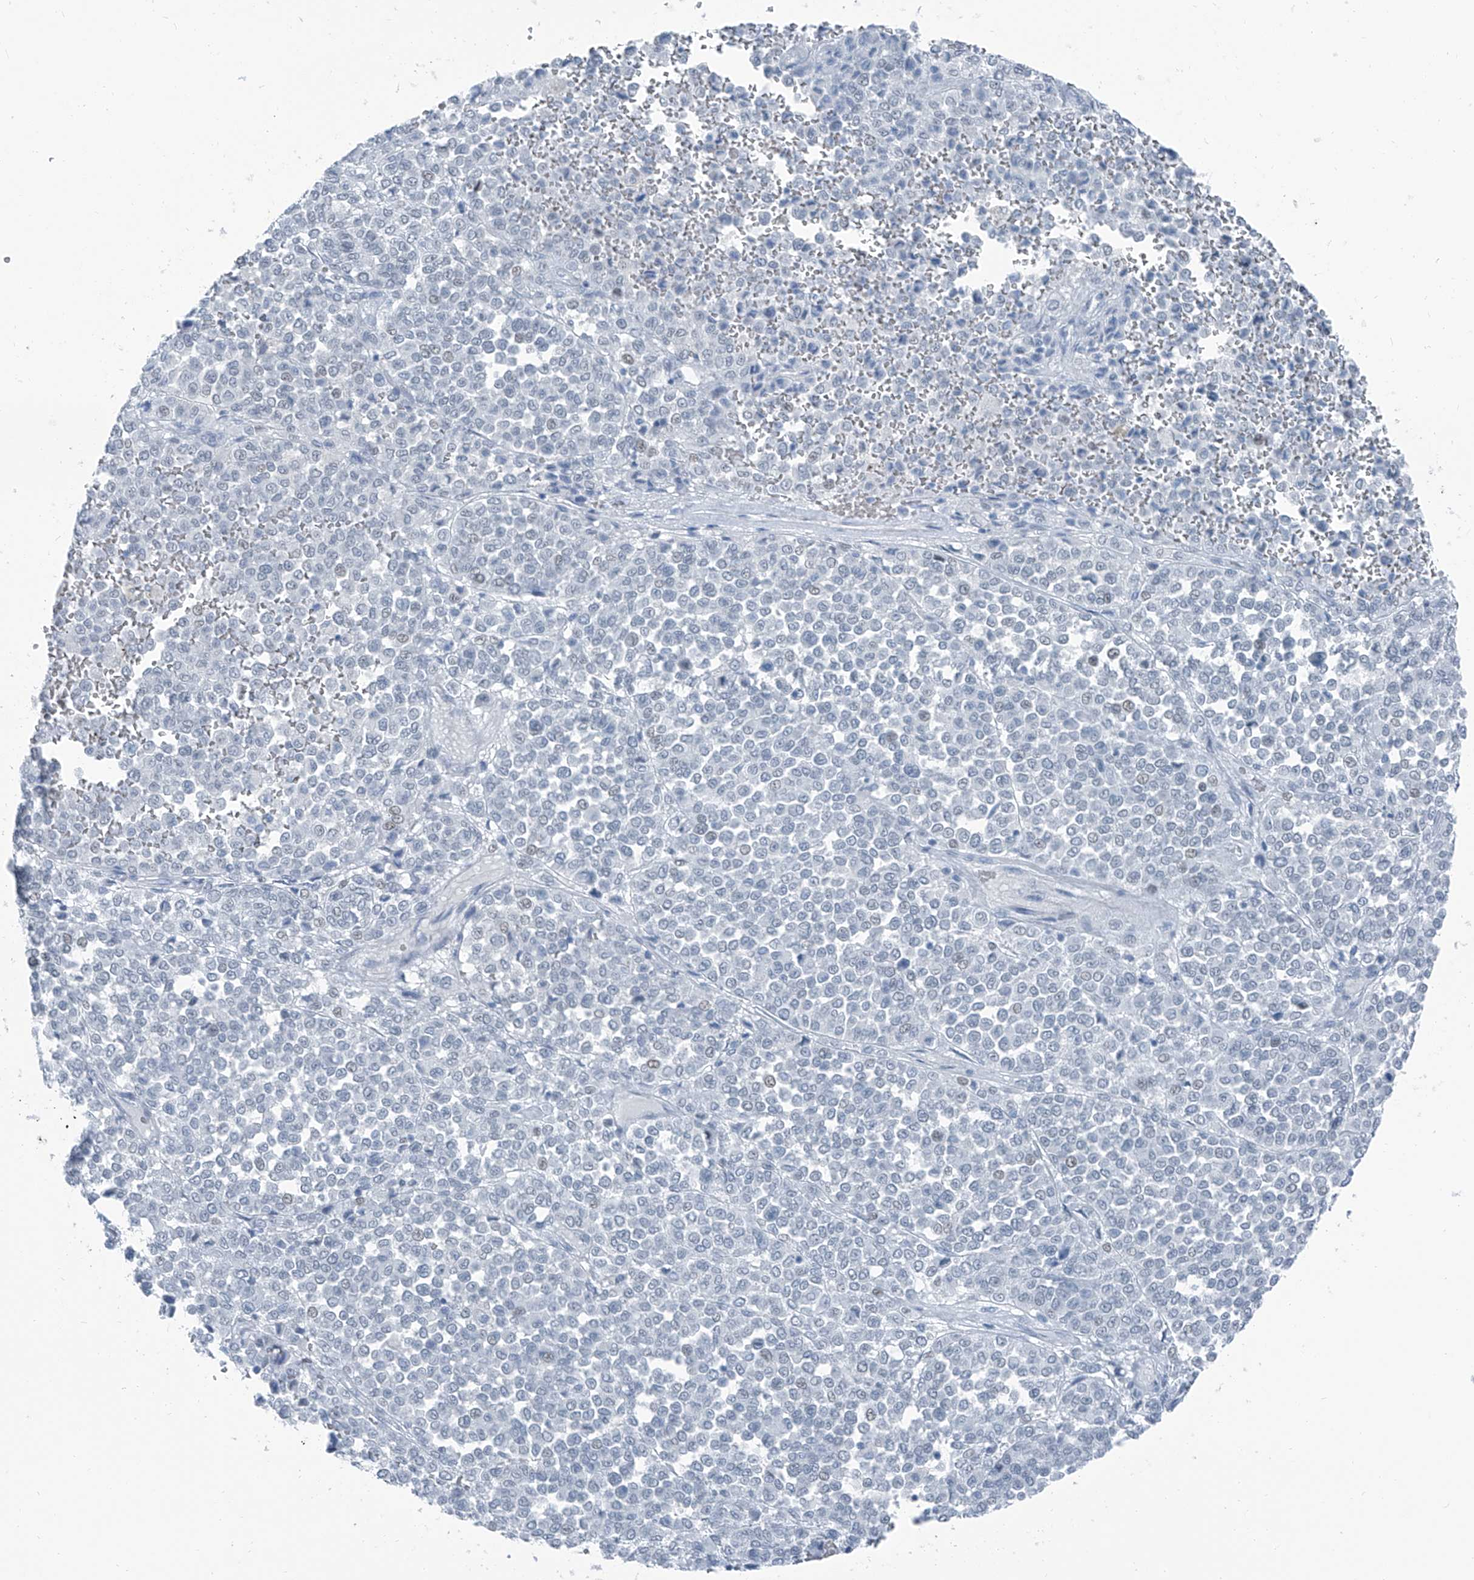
{"staining": {"intensity": "negative", "quantity": "none", "location": "none"}, "tissue": "melanoma", "cell_type": "Tumor cells", "image_type": "cancer", "snomed": [{"axis": "morphology", "description": "Malignant melanoma, Metastatic site"}, {"axis": "topography", "description": "Pancreas"}], "caption": "A micrograph of malignant melanoma (metastatic site) stained for a protein reveals no brown staining in tumor cells. Nuclei are stained in blue.", "gene": "RGN", "patient": {"sex": "female", "age": 30}}